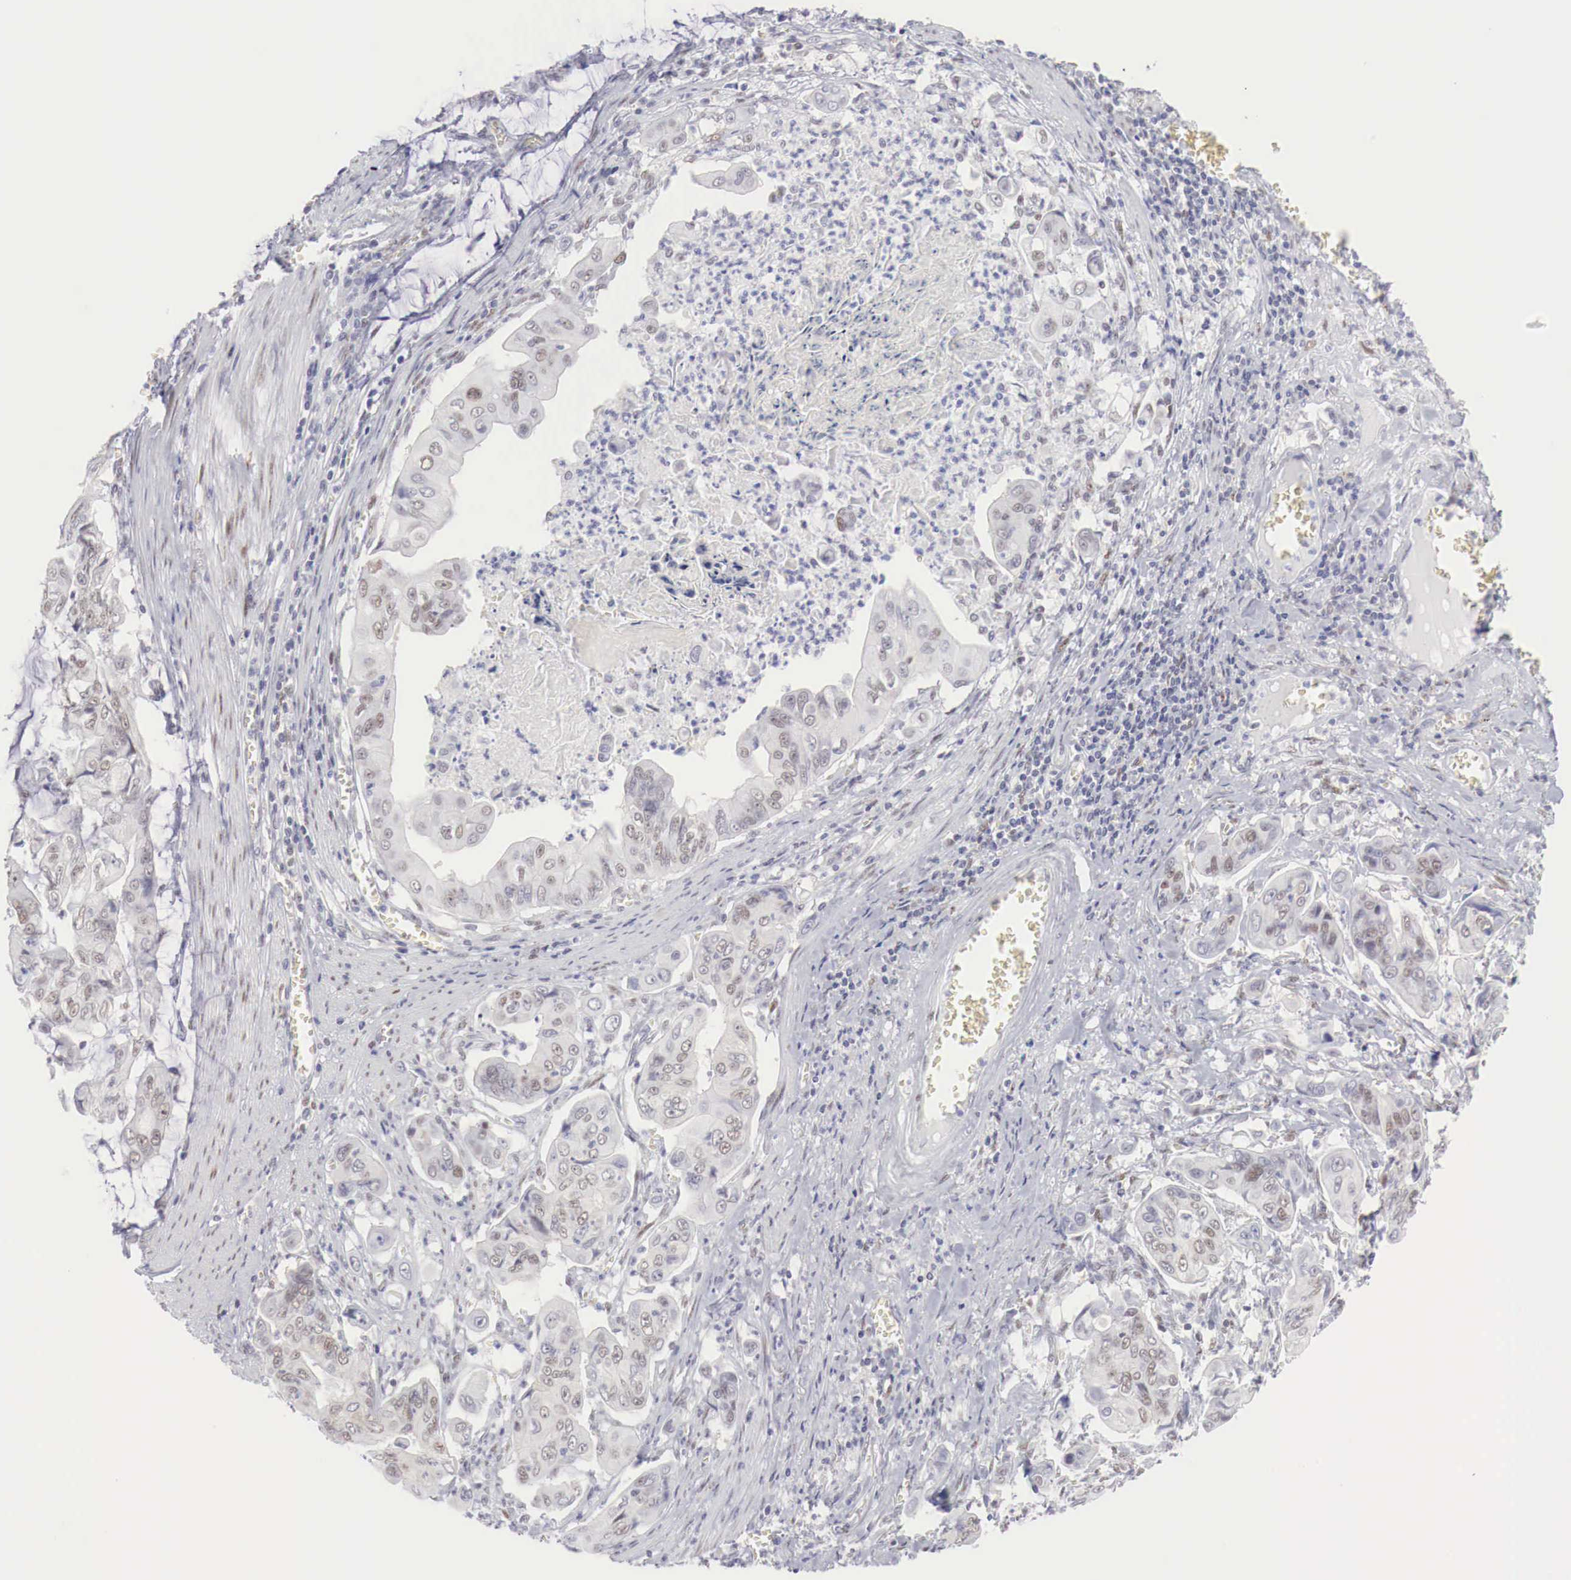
{"staining": {"intensity": "weak", "quantity": "25%-75%", "location": "nuclear"}, "tissue": "stomach cancer", "cell_type": "Tumor cells", "image_type": "cancer", "snomed": [{"axis": "morphology", "description": "Adenocarcinoma, NOS"}, {"axis": "topography", "description": "Stomach, upper"}], "caption": "Immunohistochemical staining of stomach cancer shows low levels of weak nuclear protein positivity in about 25%-75% of tumor cells. (Brightfield microscopy of DAB IHC at high magnification).", "gene": "FOXP2", "patient": {"sex": "male", "age": 80}}